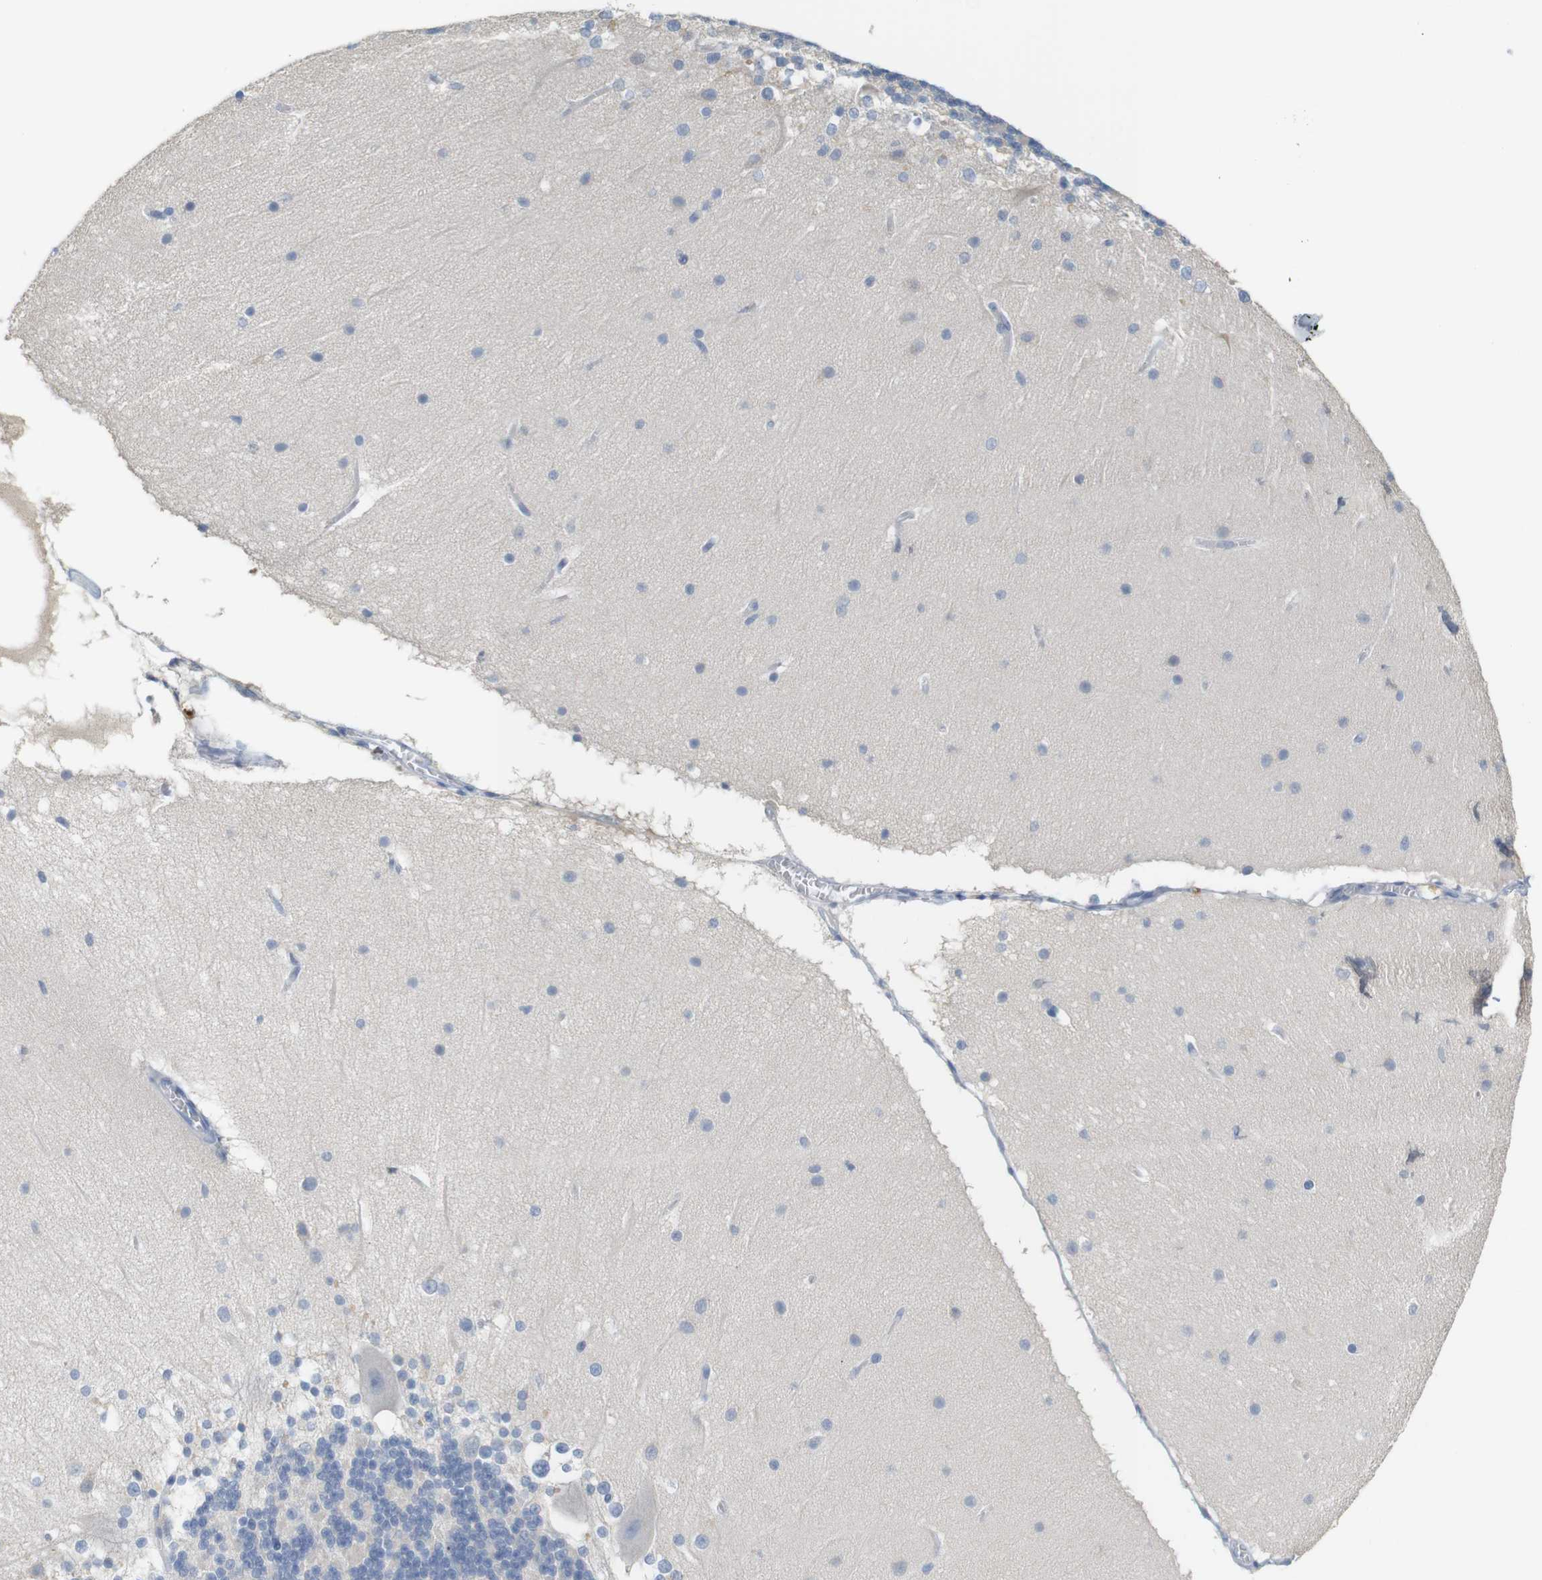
{"staining": {"intensity": "negative", "quantity": "none", "location": "none"}, "tissue": "cerebellum", "cell_type": "Cells in granular layer", "image_type": "normal", "snomed": [{"axis": "morphology", "description": "Normal tissue, NOS"}, {"axis": "topography", "description": "Cerebellum"}], "caption": "Human cerebellum stained for a protein using immunohistochemistry (IHC) shows no expression in cells in granular layer.", "gene": "RGS9", "patient": {"sex": "female", "age": 19}}